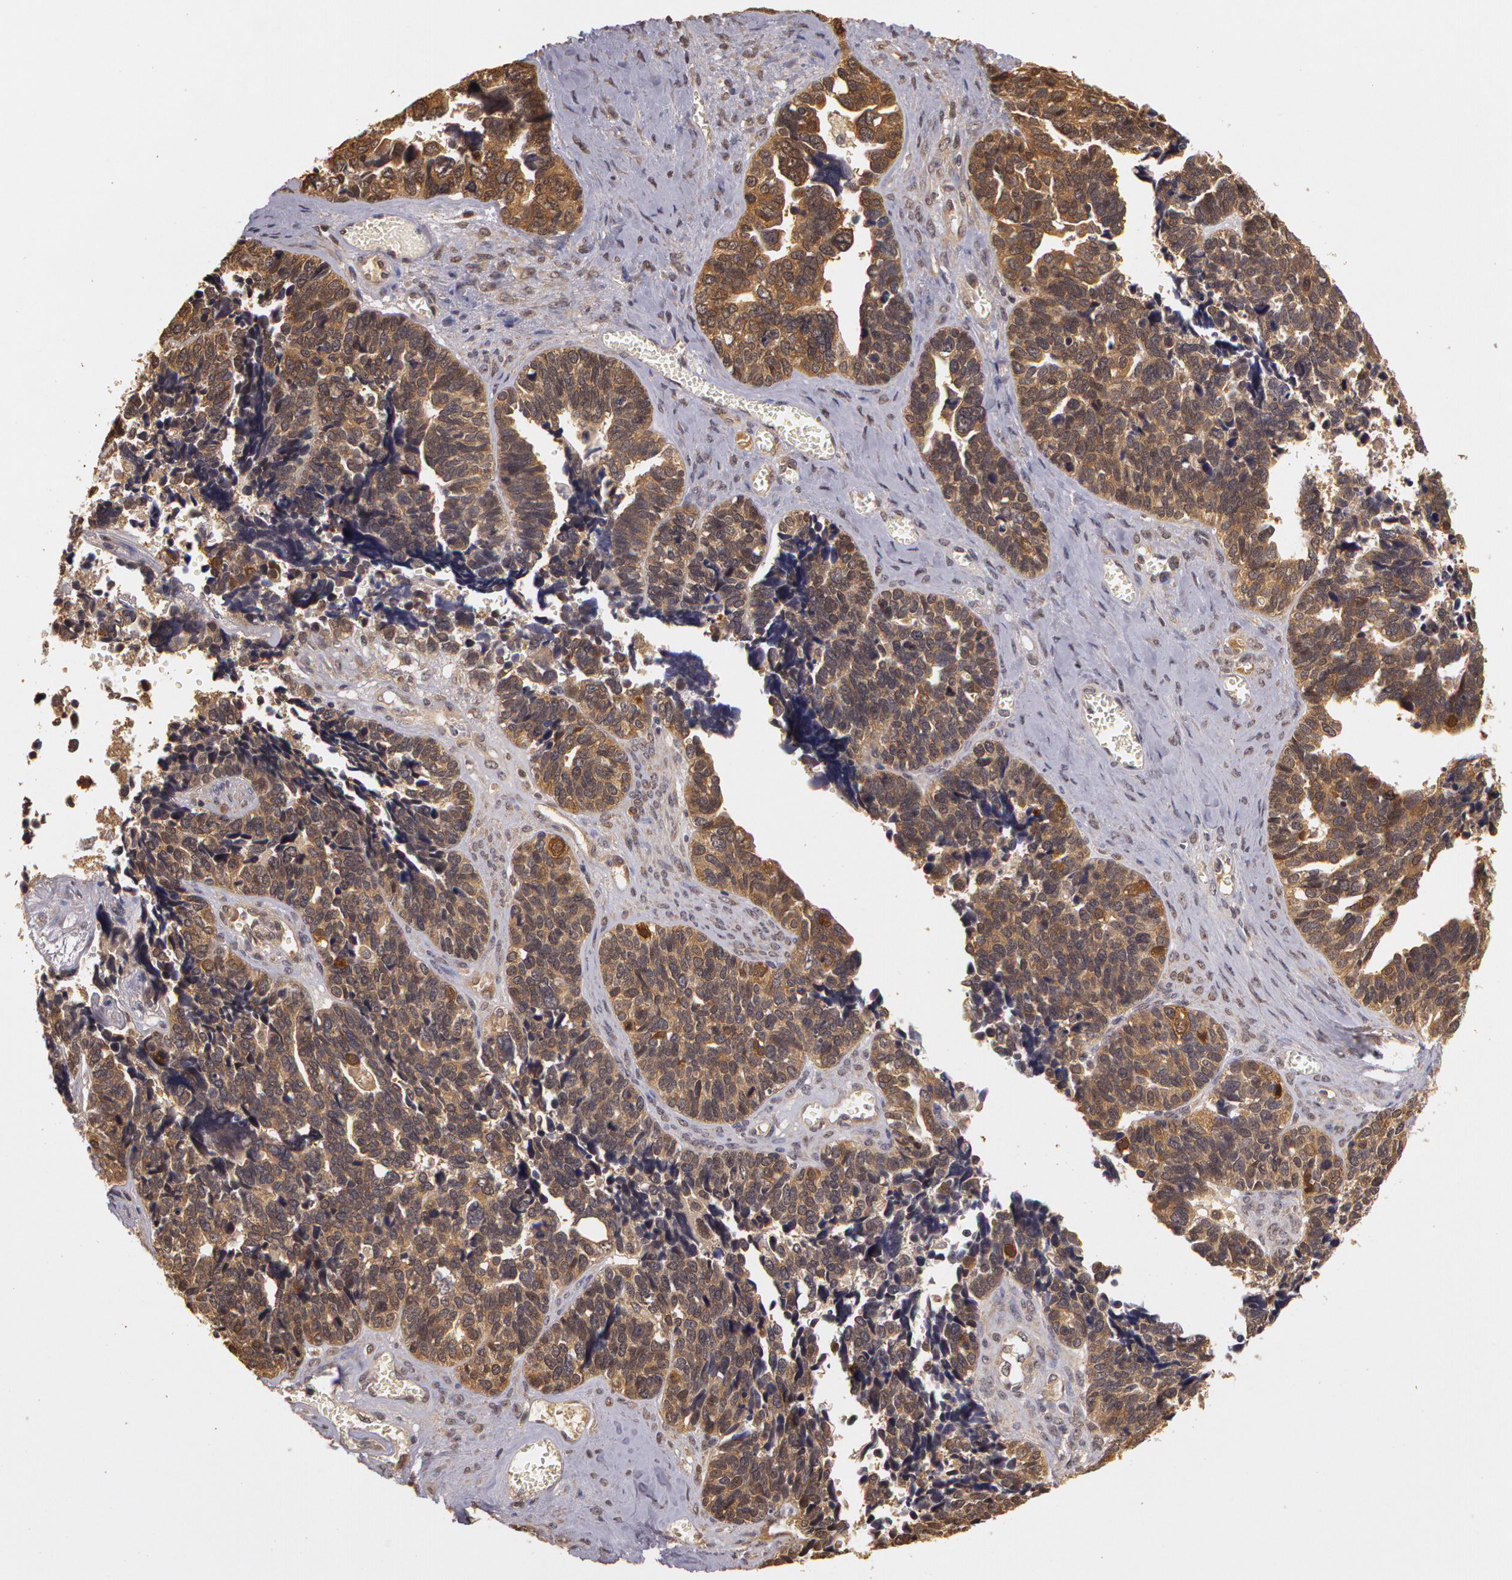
{"staining": {"intensity": "weak", "quantity": ">75%", "location": "cytoplasmic/membranous"}, "tissue": "ovarian cancer", "cell_type": "Tumor cells", "image_type": "cancer", "snomed": [{"axis": "morphology", "description": "Cystadenocarcinoma, serous, NOS"}, {"axis": "topography", "description": "Ovary"}], "caption": "Immunohistochemistry photomicrograph of neoplastic tissue: ovarian cancer (serous cystadenocarcinoma) stained using IHC demonstrates low levels of weak protein expression localized specifically in the cytoplasmic/membranous of tumor cells, appearing as a cytoplasmic/membranous brown color.", "gene": "AHSA1", "patient": {"sex": "female", "age": 77}}